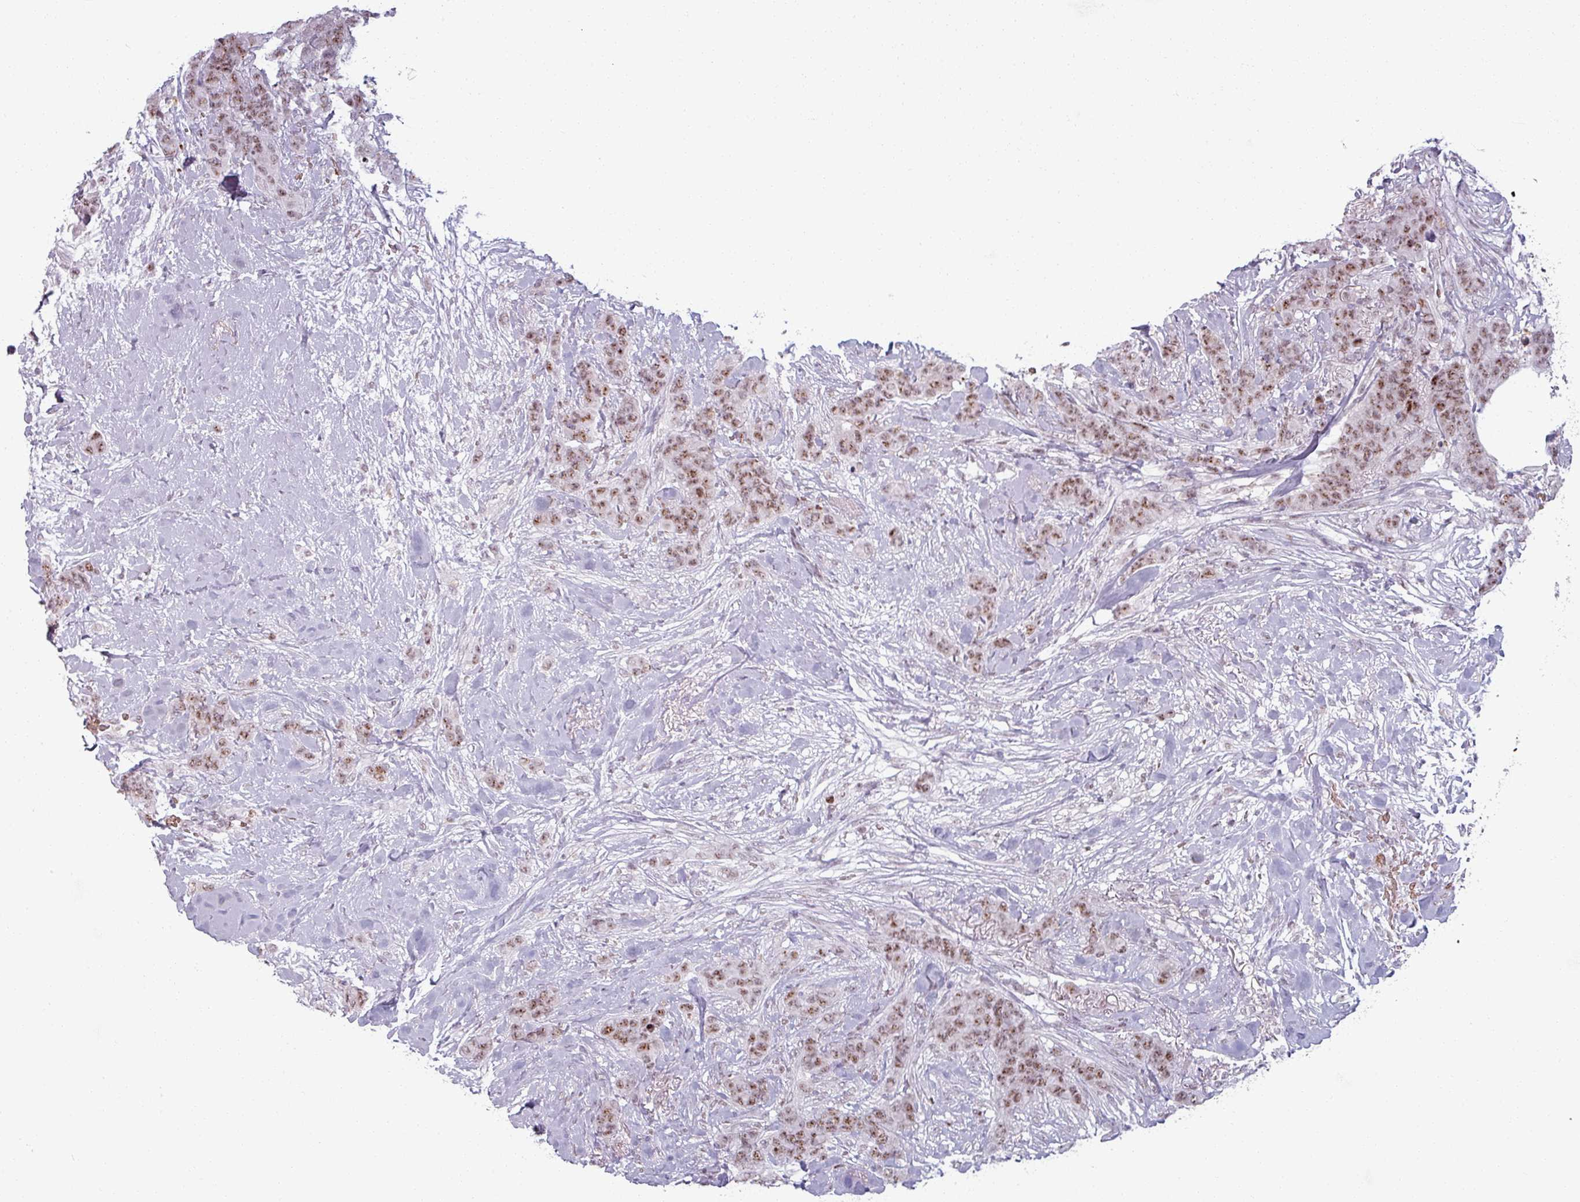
{"staining": {"intensity": "moderate", "quantity": ">75%", "location": "nuclear"}, "tissue": "breast cancer", "cell_type": "Tumor cells", "image_type": "cancer", "snomed": [{"axis": "morphology", "description": "Duct carcinoma"}, {"axis": "topography", "description": "Breast"}], "caption": "The histopathology image shows staining of breast infiltrating ductal carcinoma, revealing moderate nuclear protein staining (brown color) within tumor cells.", "gene": "NCOR1", "patient": {"sex": "female", "age": 40}}